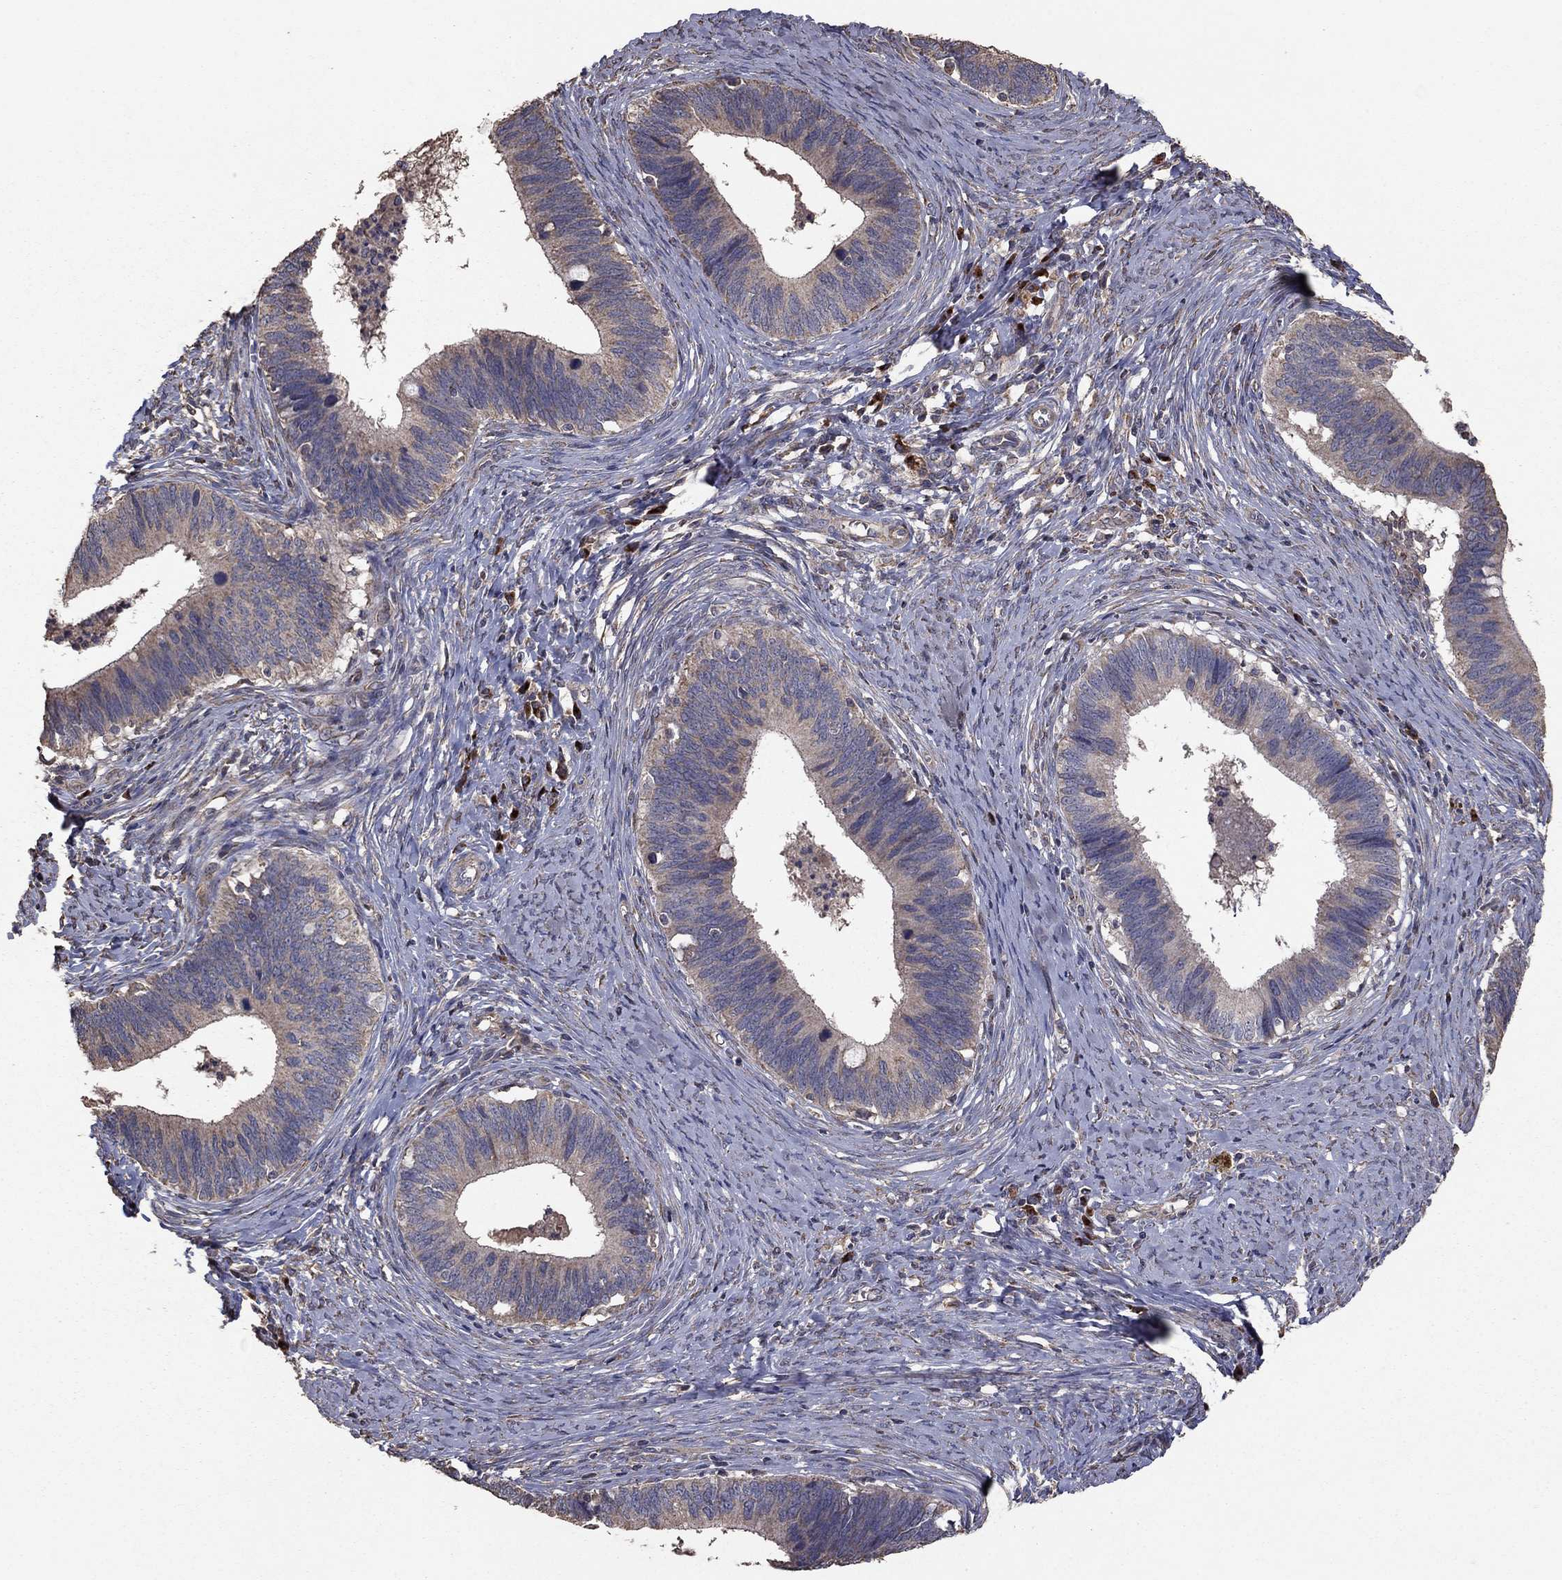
{"staining": {"intensity": "negative", "quantity": "none", "location": "none"}, "tissue": "cervical cancer", "cell_type": "Tumor cells", "image_type": "cancer", "snomed": [{"axis": "morphology", "description": "Adenocarcinoma, NOS"}, {"axis": "topography", "description": "Cervix"}], "caption": "This is a photomicrograph of immunohistochemistry (IHC) staining of cervical adenocarcinoma, which shows no expression in tumor cells.", "gene": "FLT4", "patient": {"sex": "female", "age": 42}}